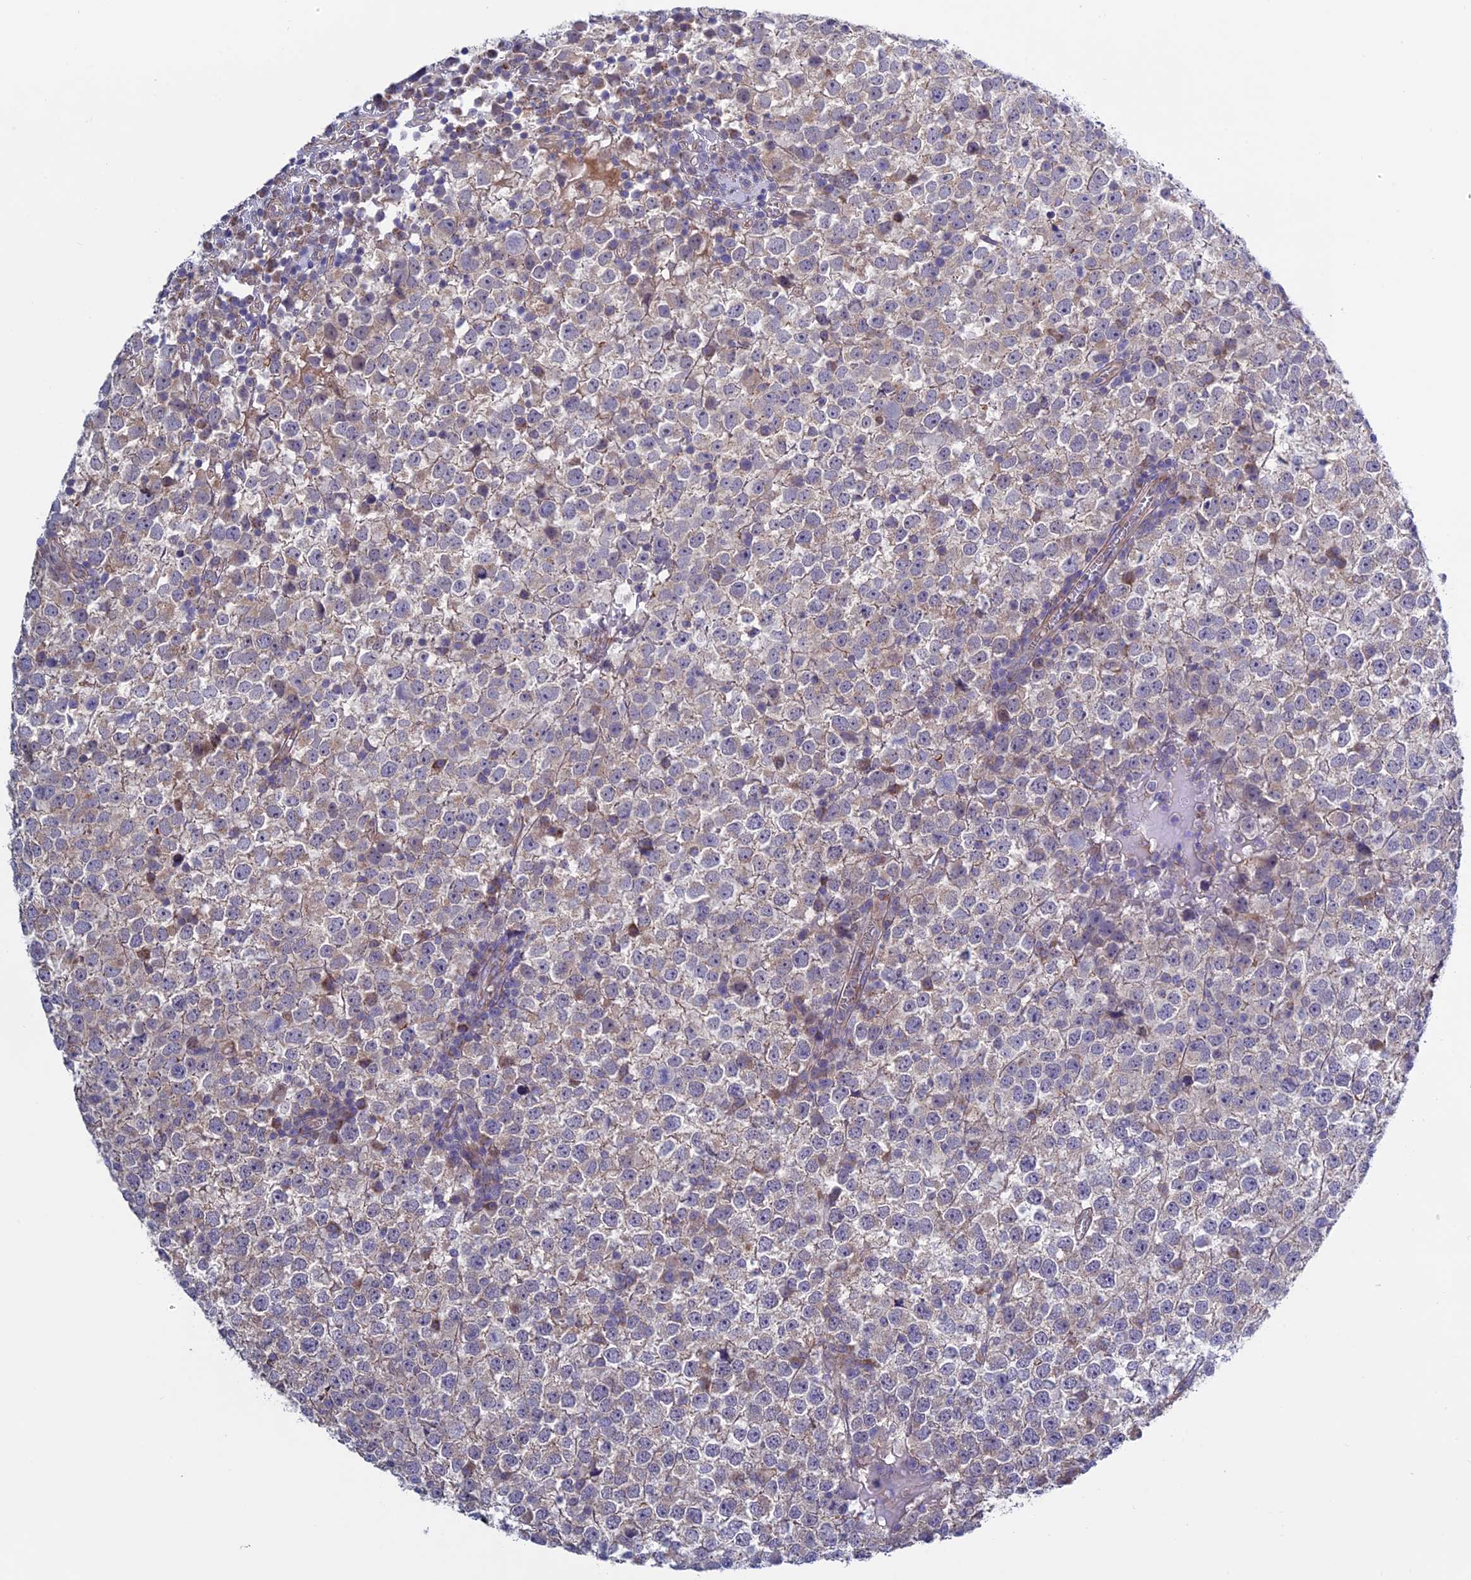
{"staining": {"intensity": "negative", "quantity": "none", "location": "none"}, "tissue": "testis cancer", "cell_type": "Tumor cells", "image_type": "cancer", "snomed": [{"axis": "morphology", "description": "Seminoma, NOS"}, {"axis": "topography", "description": "Testis"}], "caption": "Protein analysis of testis cancer demonstrates no significant positivity in tumor cells.", "gene": "ETFDH", "patient": {"sex": "male", "age": 65}}